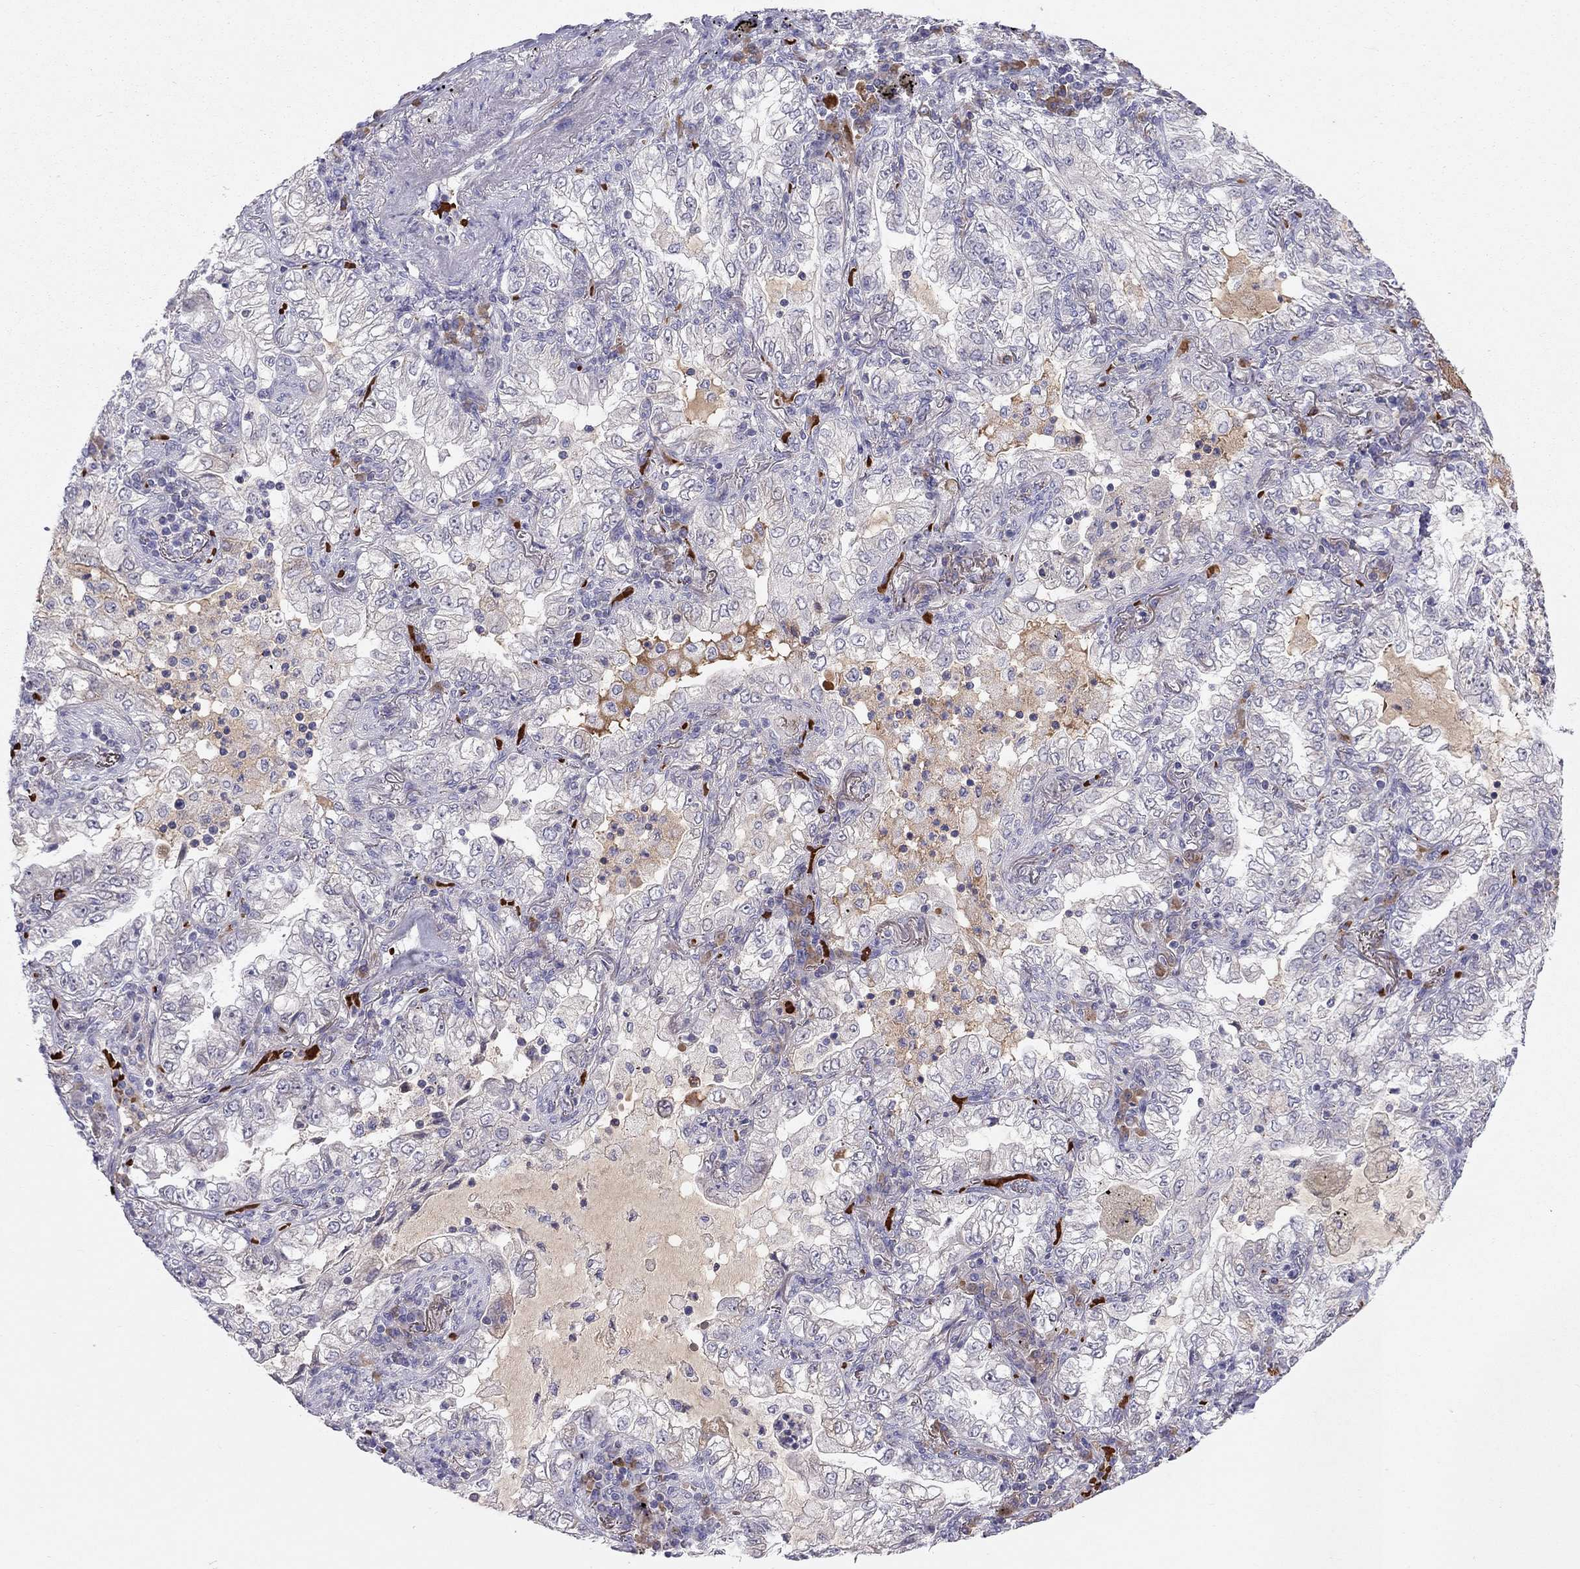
{"staining": {"intensity": "negative", "quantity": "none", "location": "none"}, "tissue": "lung cancer", "cell_type": "Tumor cells", "image_type": "cancer", "snomed": [{"axis": "morphology", "description": "Adenocarcinoma, NOS"}, {"axis": "topography", "description": "Lung"}], "caption": "Immunohistochemical staining of human adenocarcinoma (lung) shows no significant staining in tumor cells.", "gene": "FRMD1", "patient": {"sex": "female", "age": 73}}